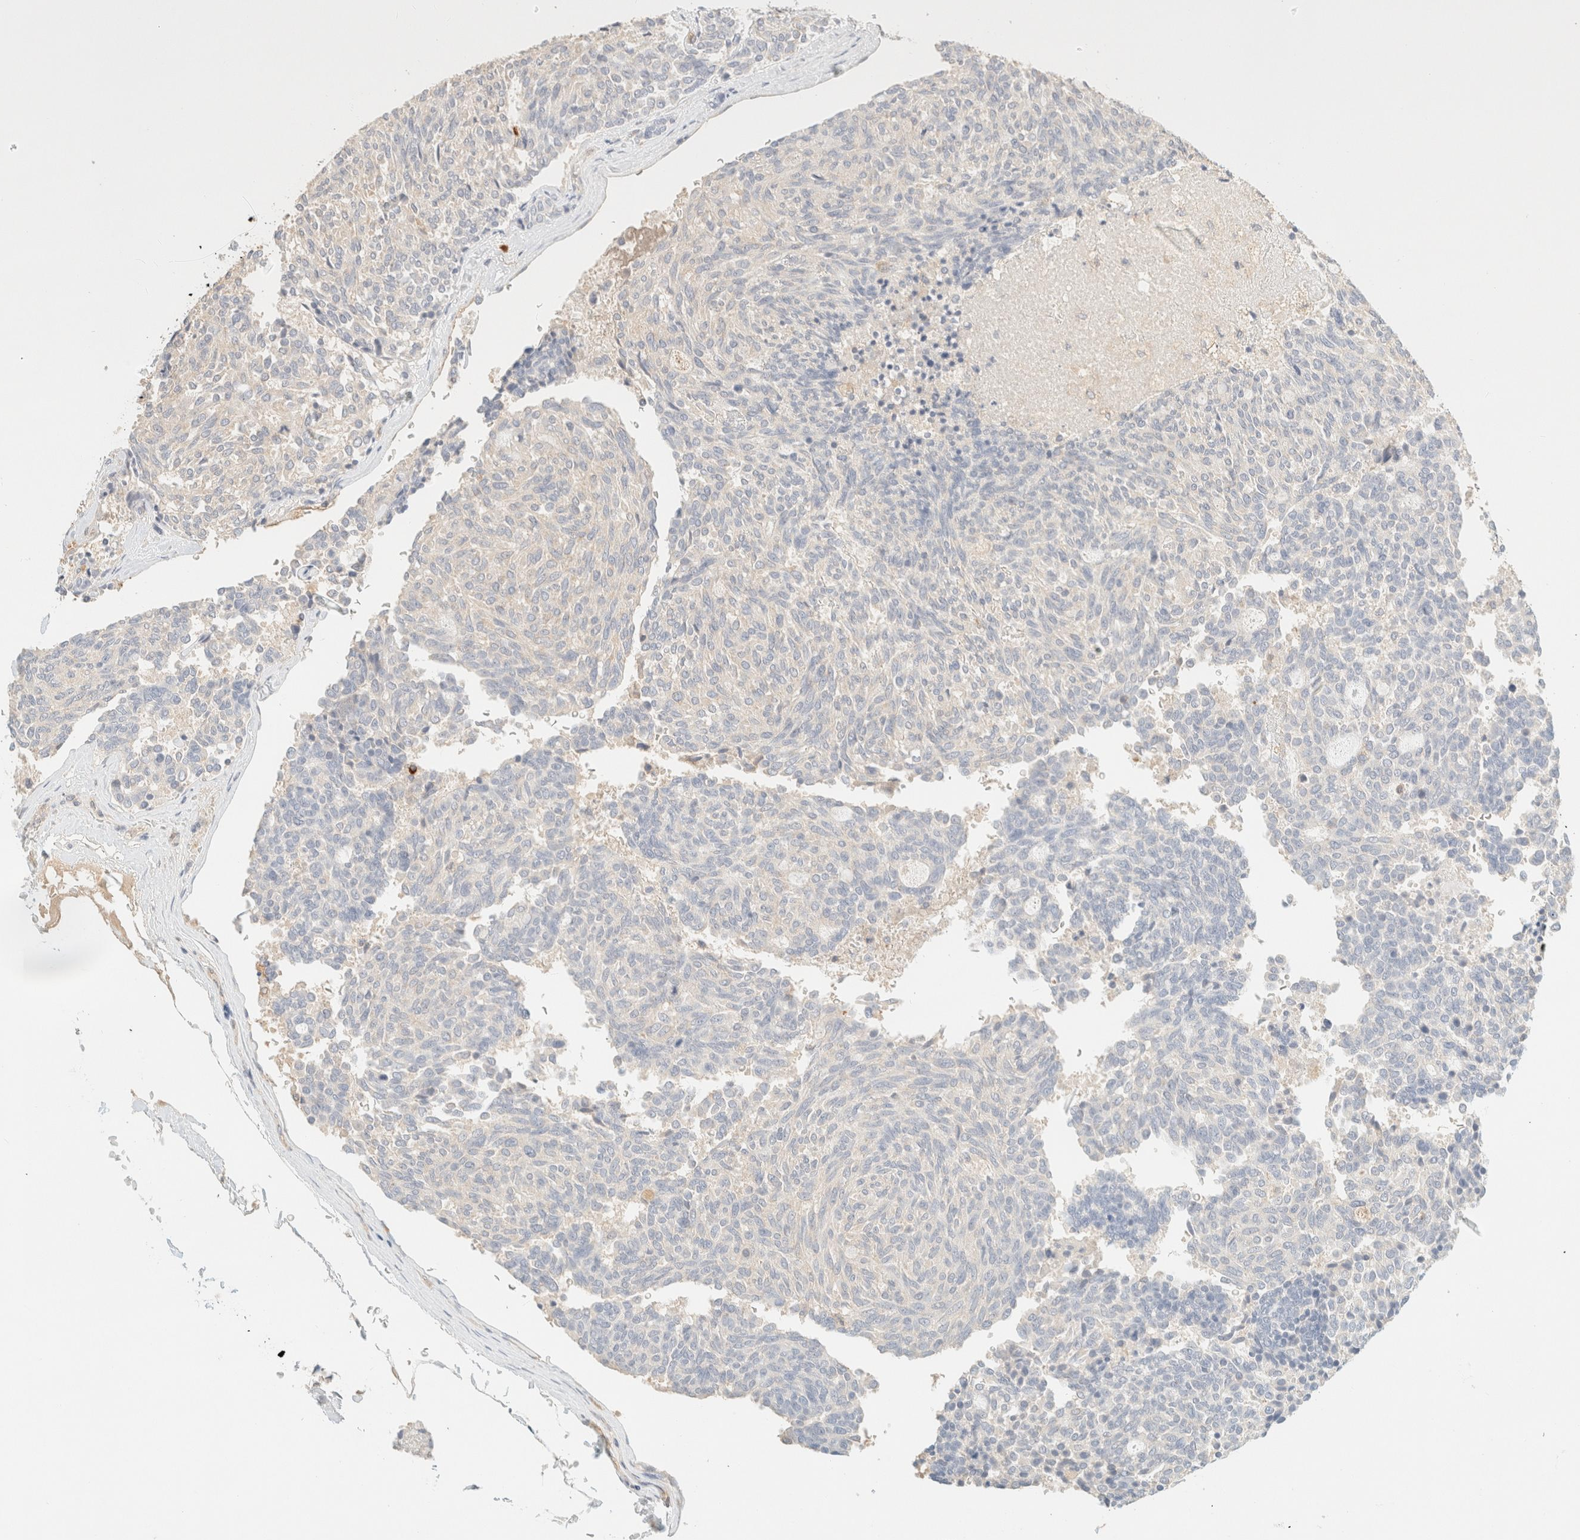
{"staining": {"intensity": "negative", "quantity": "none", "location": "none"}, "tissue": "carcinoid", "cell_type": "Tumor cells", "image_type": "cancer", "snomed": [{"axis": "morphology", "description": "Carcinoid, malignant, NOS"}, {"axis": "topography", "description": "Pancreas"}], "caption": "Immunohistochemical staining of carcinoid (malignant) displays no significant expression in tumor cells.", "gene": "FHOD1", "patient": {"sex": "female", "age": 54}}